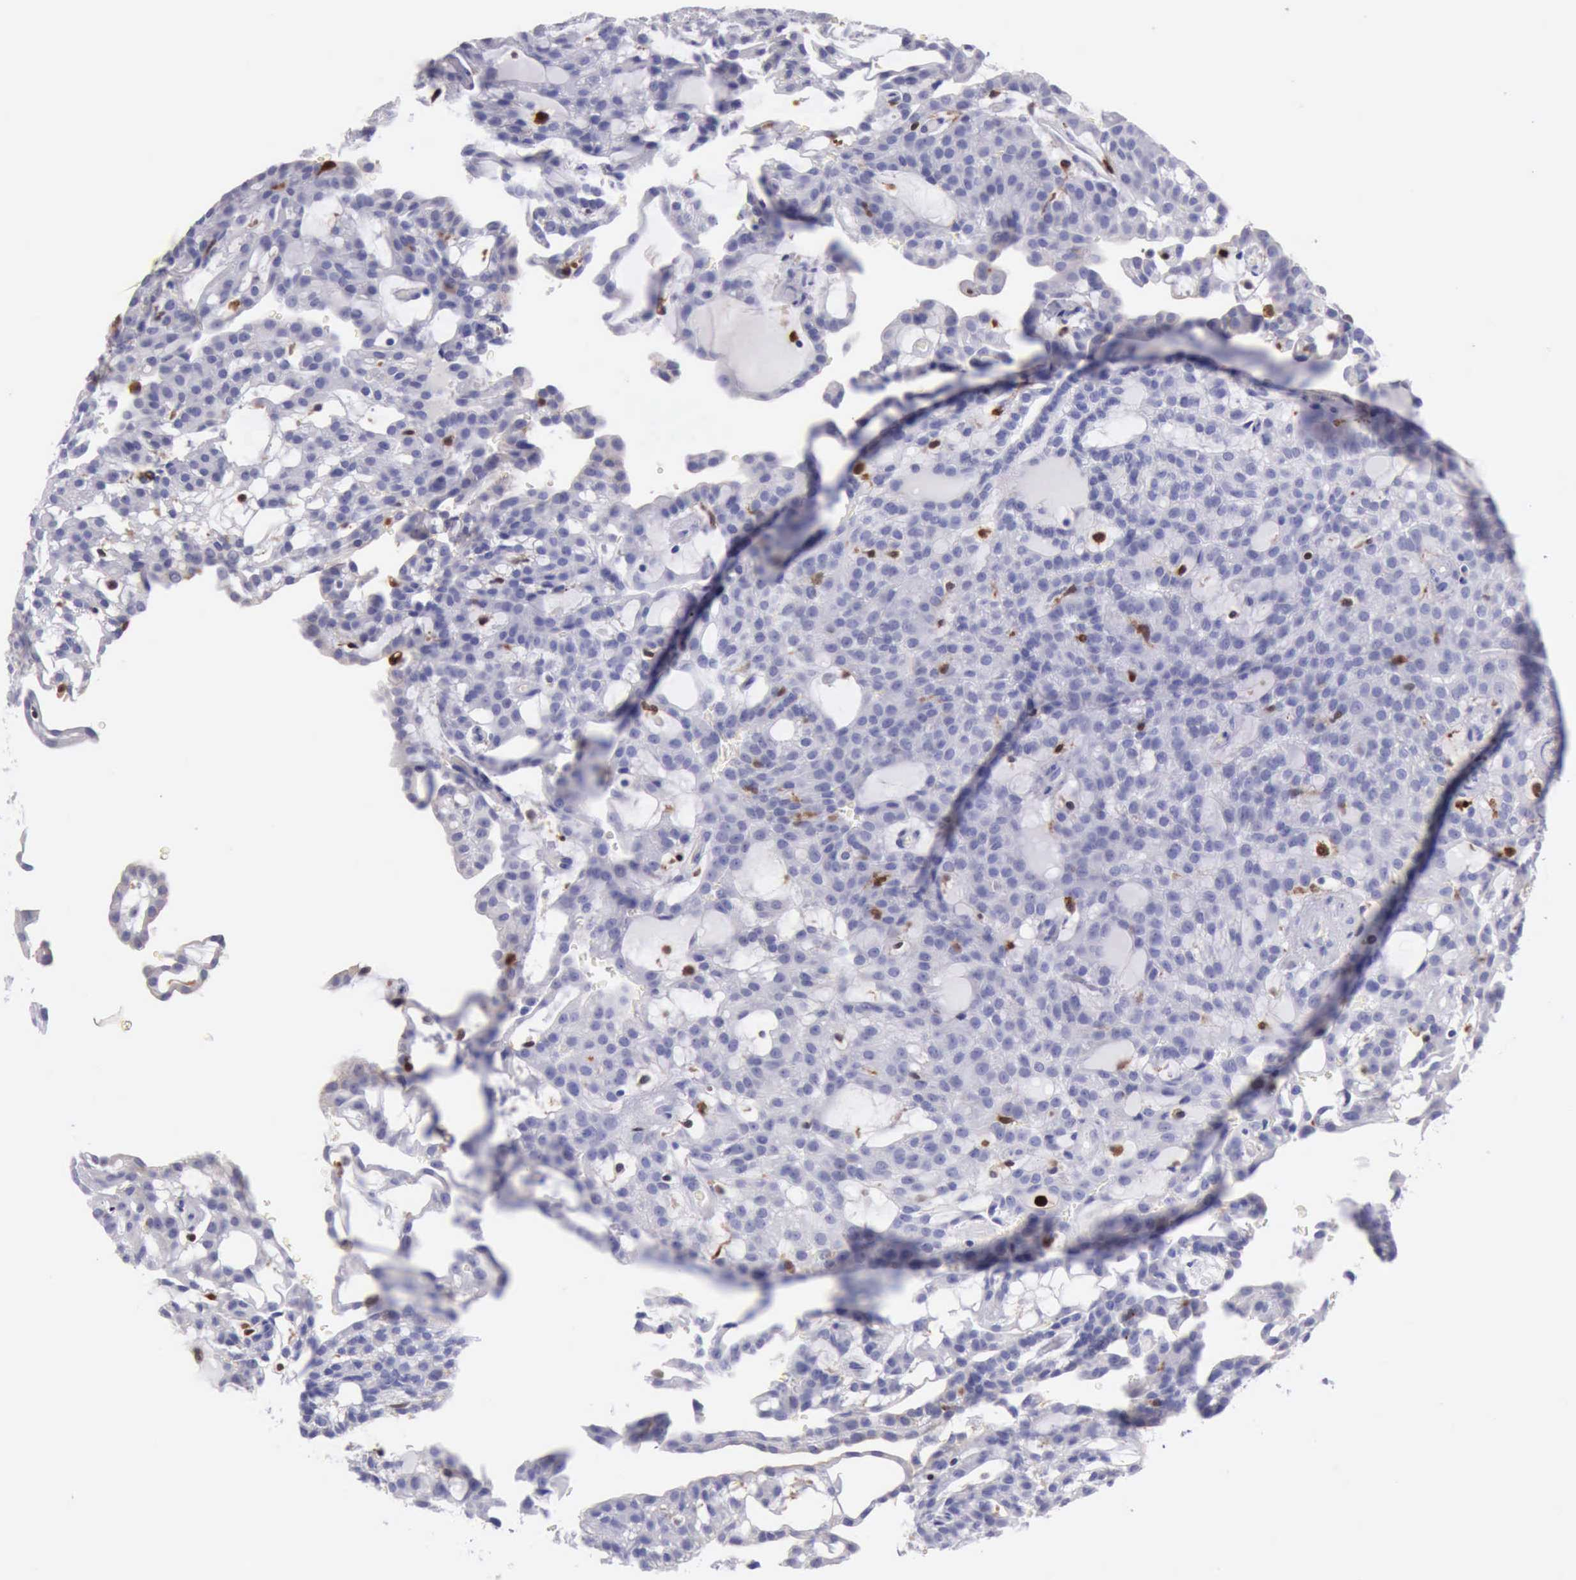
{"staining": {"intensity": "negative", "quantity": "none", "location": "none"}, "tissue": "renal cancer", "cell_type": "Tumor cells", "image_type": "cancer", "snomed": [{"axis": "morphology", "description": "Adenocarcinoma, NOS"}, {"axis": "topography", "description": "Kidney"}], "caption": "Tumor cells show no significant protein positivity in renal adenocarcinoma.", "gene": "CSTA", "patient": {"sex": "male", "age": 63}}